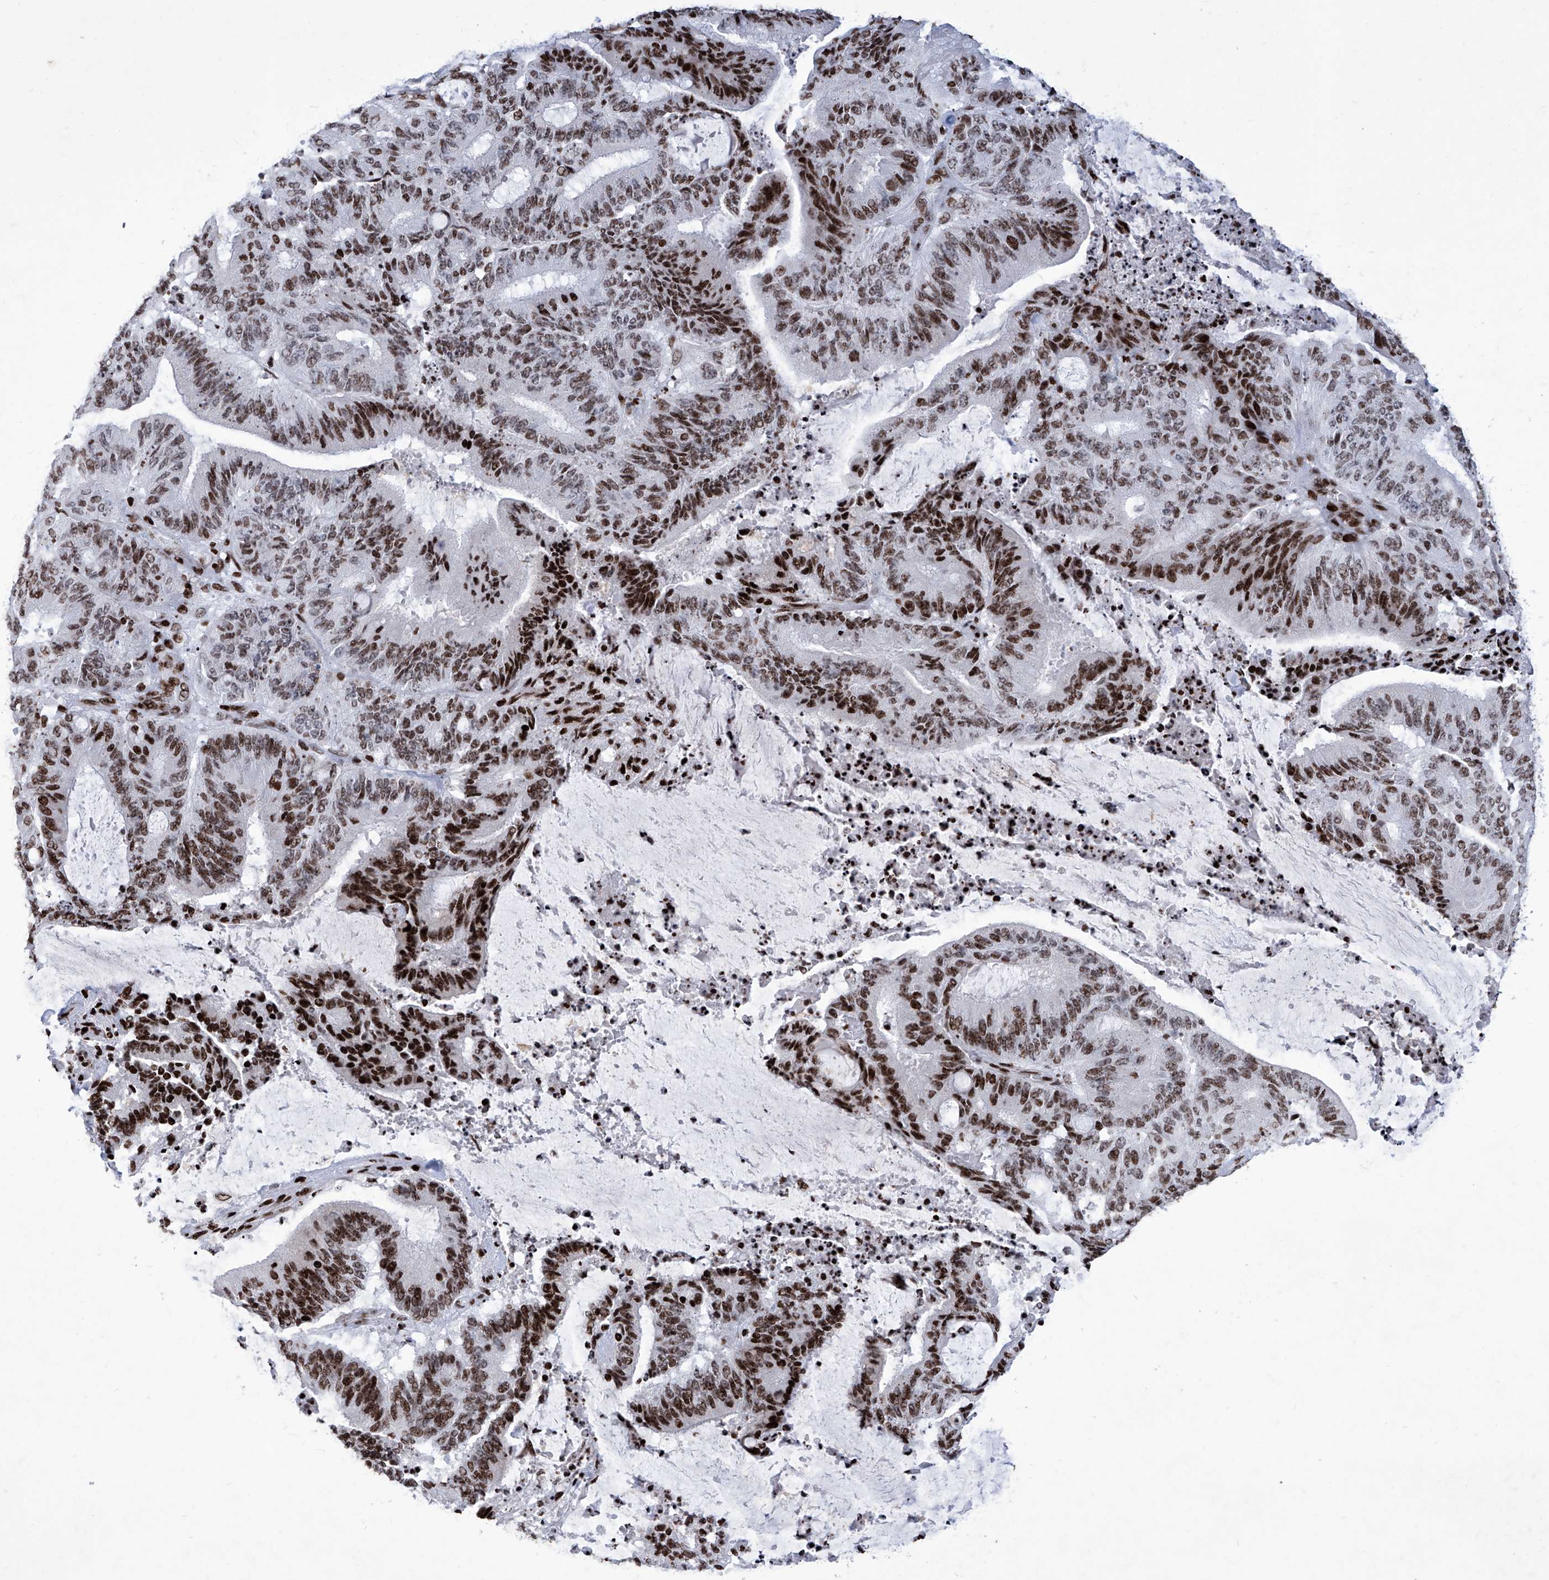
{"staining": {"intensity": "strong", "quantity": ">75%", "location": "nuclear"}, "tissue": "liver cancer", "cell_type": "Tumor cells", "image_type": "cancer", "snomed": [{"axis": "morphology", "description": "Normal tissue, NOS"}, {"axis": "morphology", "description": "Cholangiocarcinoma"}, {"axis": "topography", "description": "Liver"}, {"axis": "topography", "description": "Peripheral nerve tissue"}], "caption": "A brown stain shows strong nuclear expression of a protein in human cholangiocarcinoma (liver) tumor cells.", "gene": "HEY2", "patient": {"sex": "female", "age": 73}}